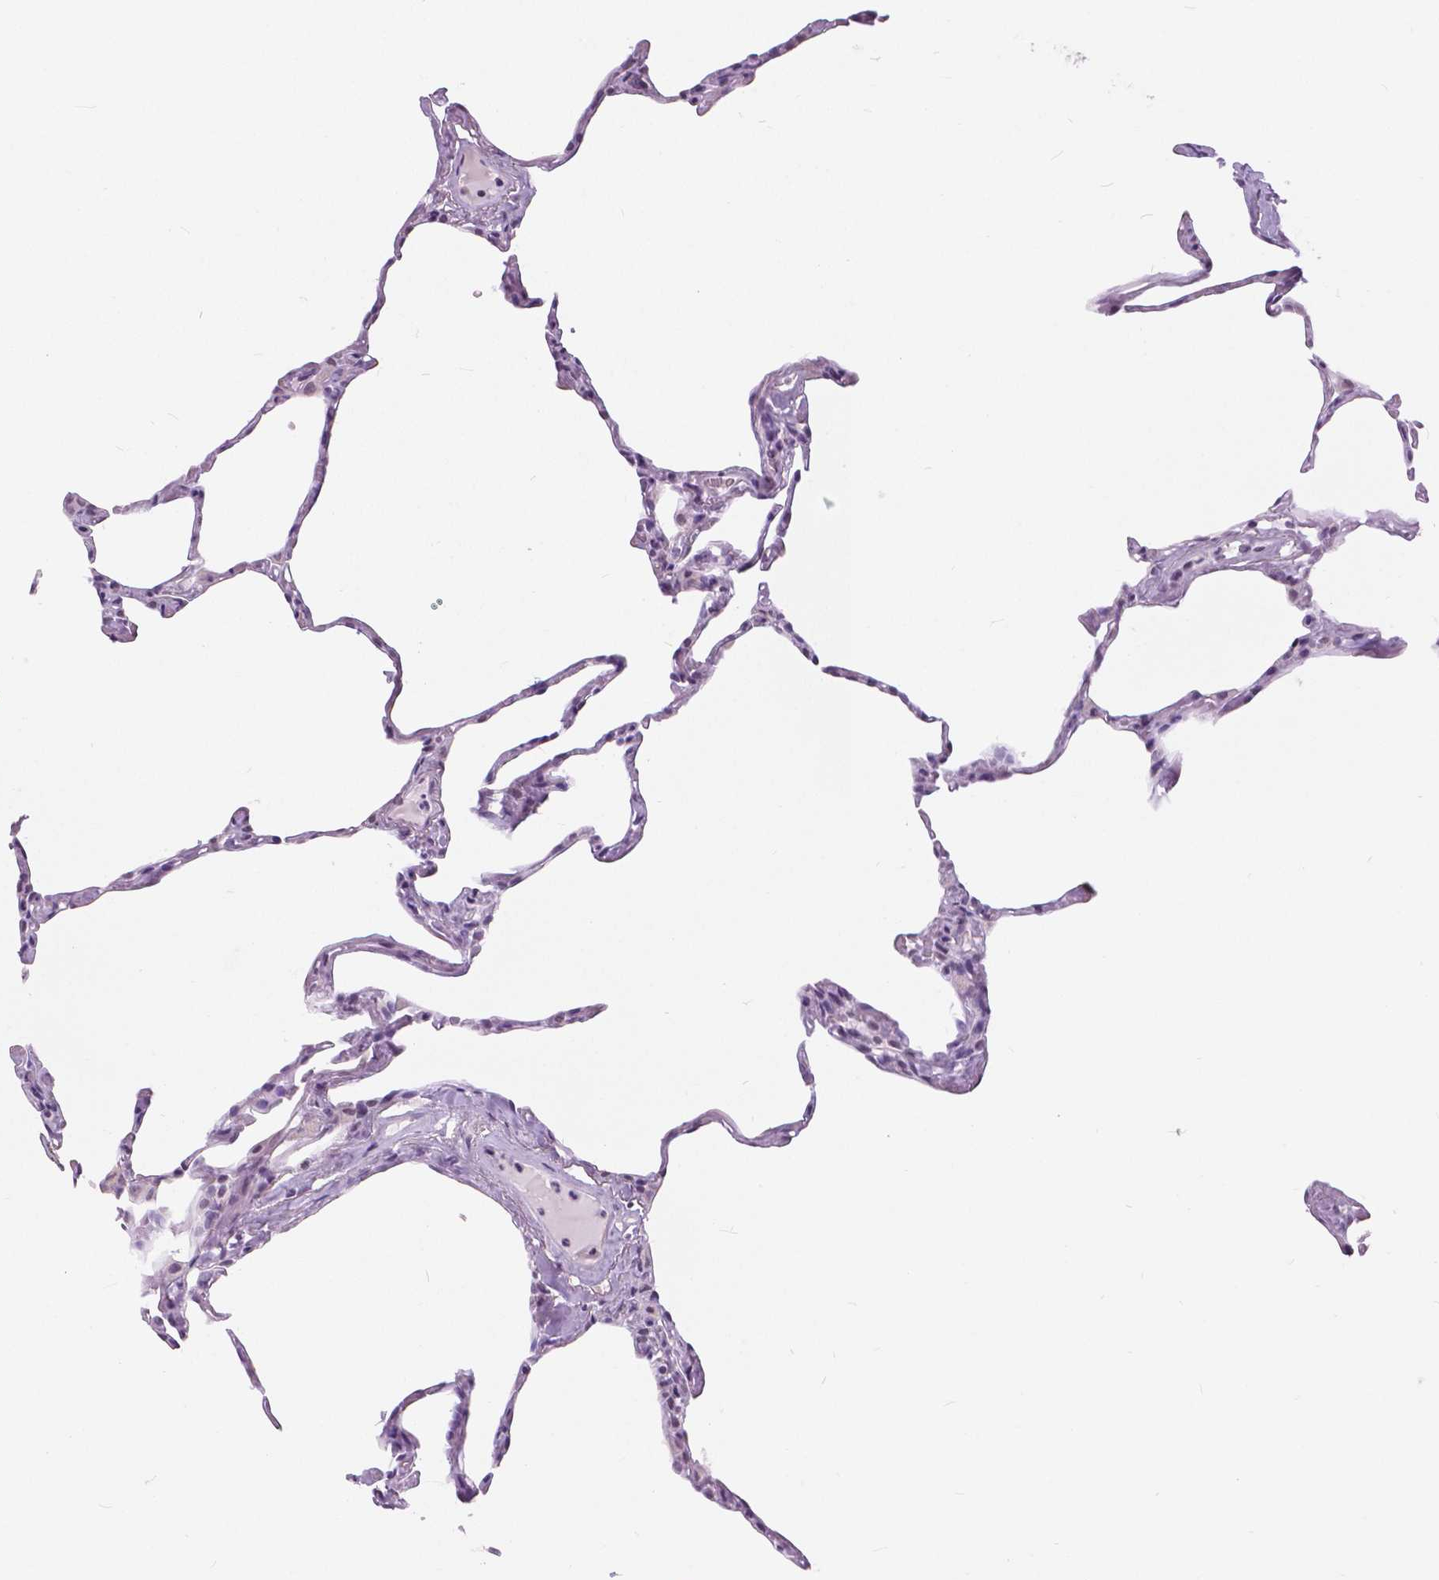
{"staining": {"intensity": "negative", "quantity": "none", "location": "none"}, "tissue": "lung", "cell_type": "Alveolar cells", "image_type": "normal", "snomed": [{"axis": "morphology", "description": "Normal tissue, NOS"}, {"axis": "topography", "description": "Lung"}], "caption": "This photomicrograph is of unremarkable lung stained with IHC to label a protein in brown with the nuclei are counter-stained blue. There is no expression in alveolar cells. (Brightfield microscopy of DAB immunohistochemistry at high magnification).", "gene": "MYOM1", "patient": {"sex": "male", "age": 65}}